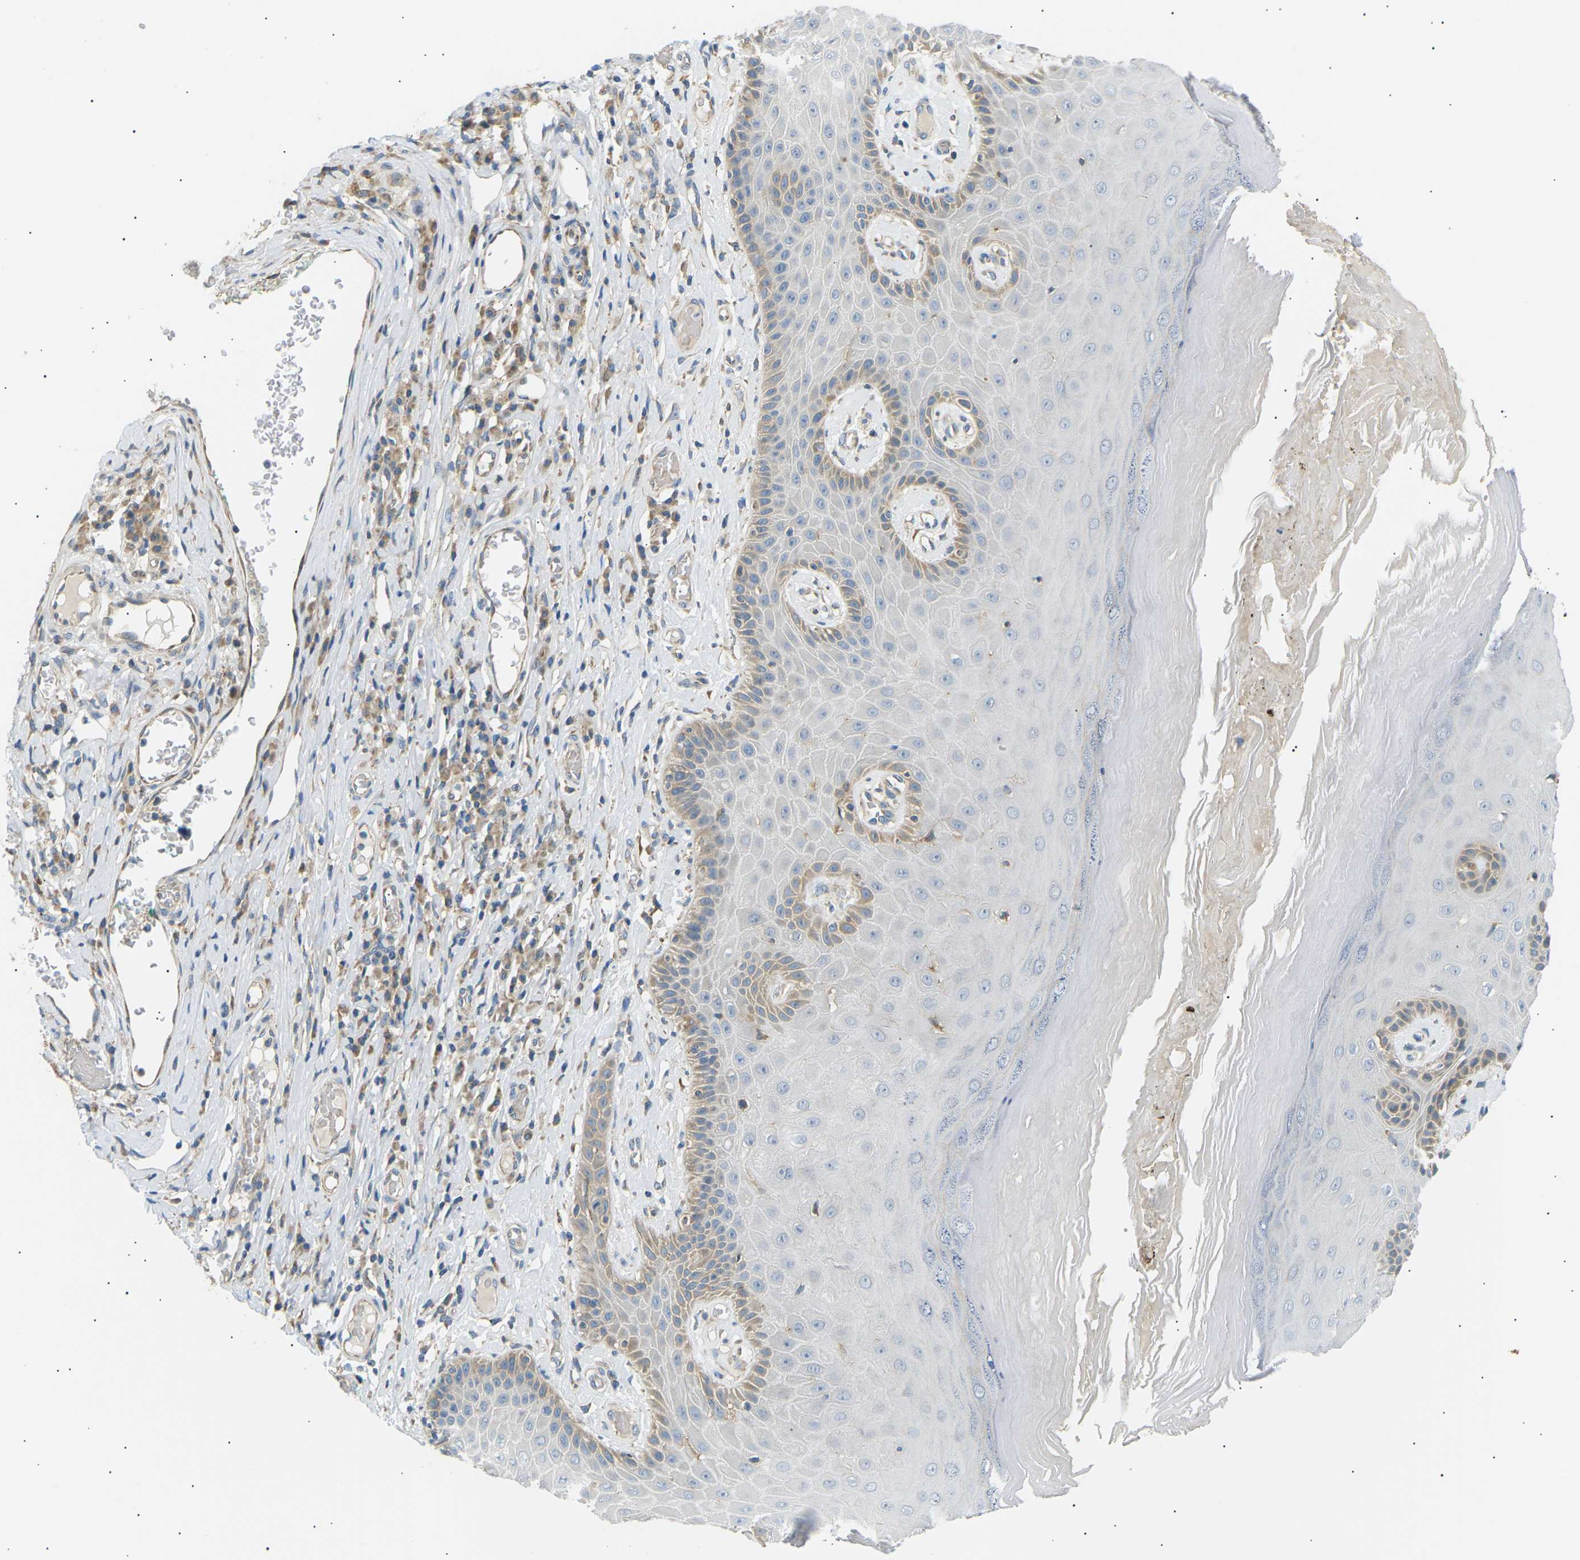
{"staining": {"intensity": "weak", "quantity": "<25%", "location": "cytoplasmic/membranous"}, "tissue": "skin", "cell_type": "Epidermal cells", "image_type": "normal", "snomed": [{"axis": "morphology", "description": "Normal tissue, NOS"}, {"axis": "topography", "description": "Vulva"}], "caption": "Human skin stained for a protein using immunohistochemistry displays no staining in epidermal cells.", "gene": "TBC1D8", "patient": {"sex": "female", "age": 73}}